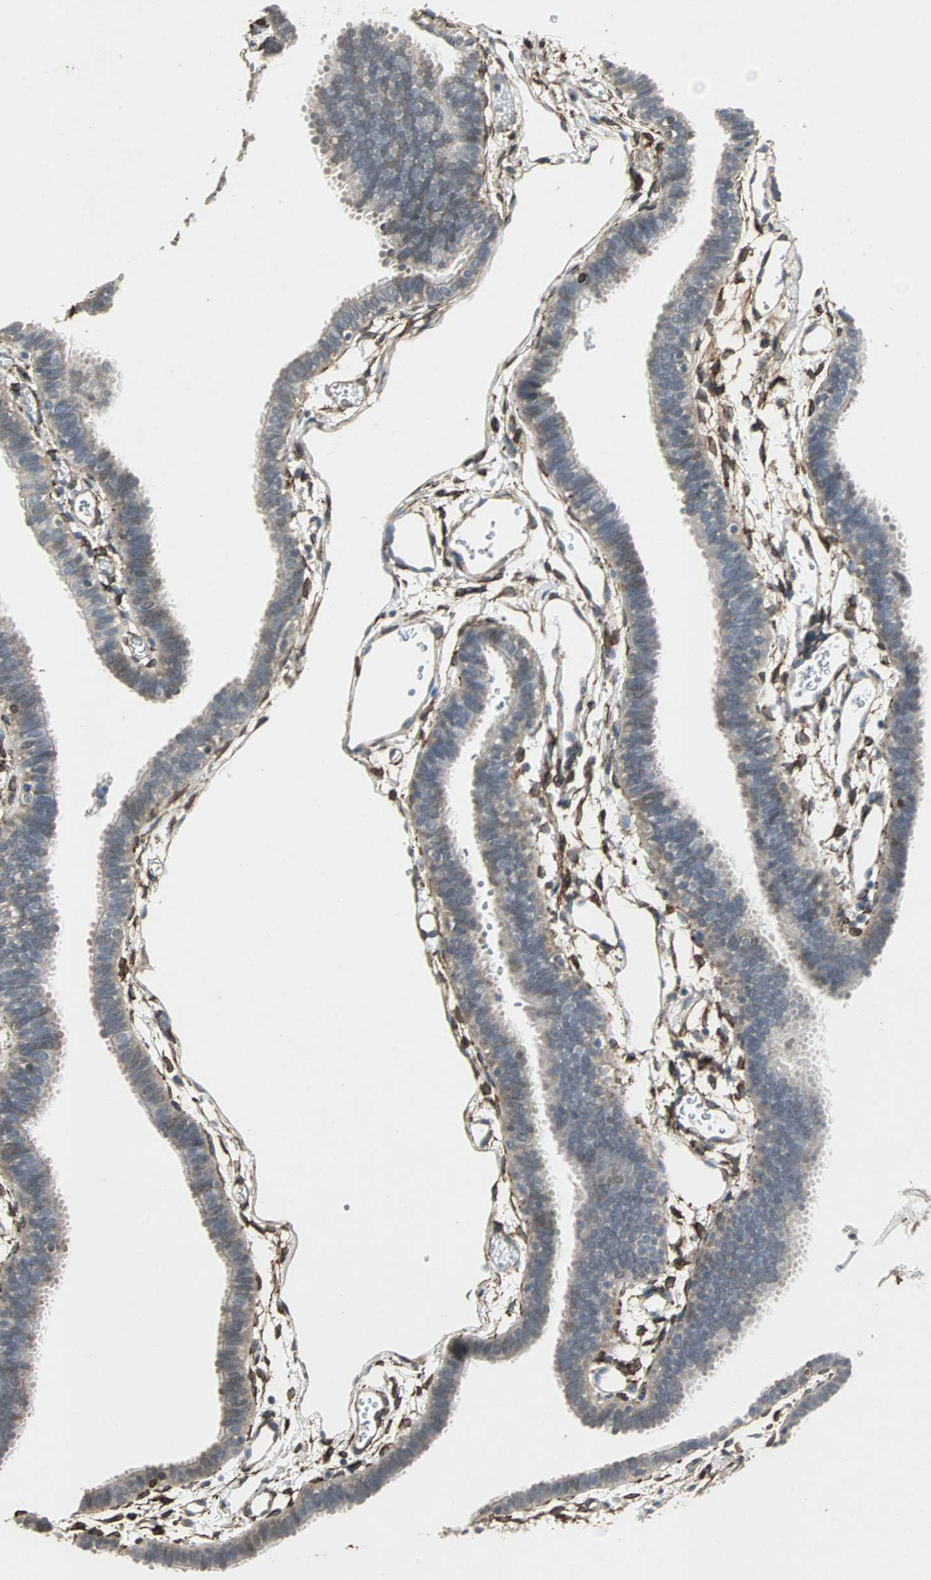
{"staining": {"intensity": "weak", "quantity": "<25%", "location": "cytoplasmic/membranous"}, "tissue": "fallopian tube", "cell_type": "Glandular cells", "image_type": "normal", "snomed": [{"axis": "morphology", "description": "Normal tissue, NOS"}, {"axis": "topography", "description": "Fallopian tube"}], "caption": "Immunohistochemistry (IHC) of benign fallopian tube reveals no positivity in glandular cells. (Immunohistochemistry (IHC), brightfield microscopy, high magnification).", "gene": "TRPV4", "patient": {"sex": "female", "age": 29}}